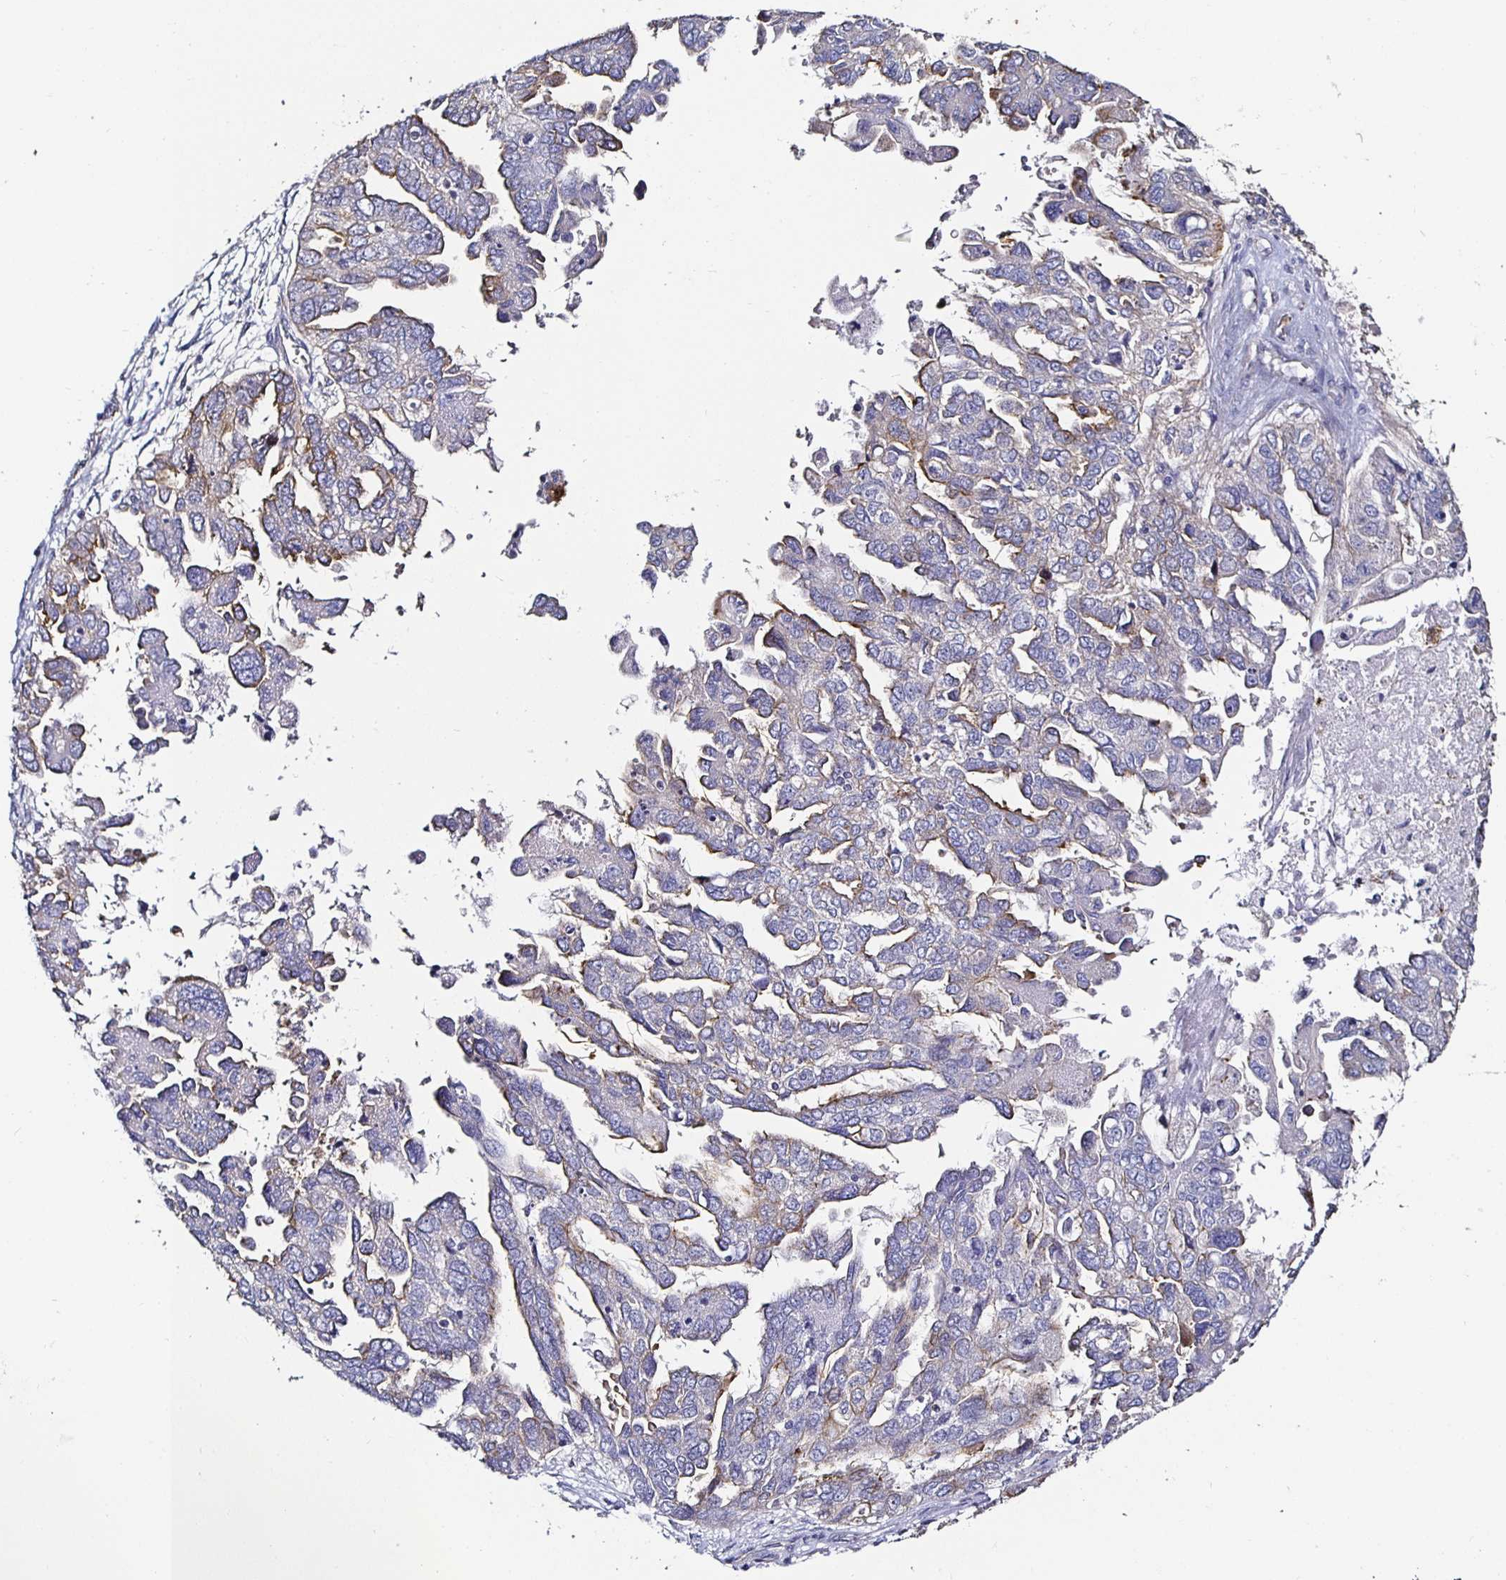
{"staining": {"intensity": "weak", "quantity": "<25%", "location": "cytoplasmic/membranous"}, "tissue": "ovarian cancer", "cell_type": "Tumor cells", "image_type": "cancer", "snomed": [{"axis": "morphology", "description": "Cystadenocarcinoma, serous, NOS"}, {"axis": "topography", "description": "Ovary"}], "caption": "High magnification brightfield microscopy of ovarian cancer stained with DAB (brown) and counterstained with hematoxylin (blue): tumor cells show no significant staining.", "gene": "TLR4", "patient": {"sex": "female", "age": 53}}